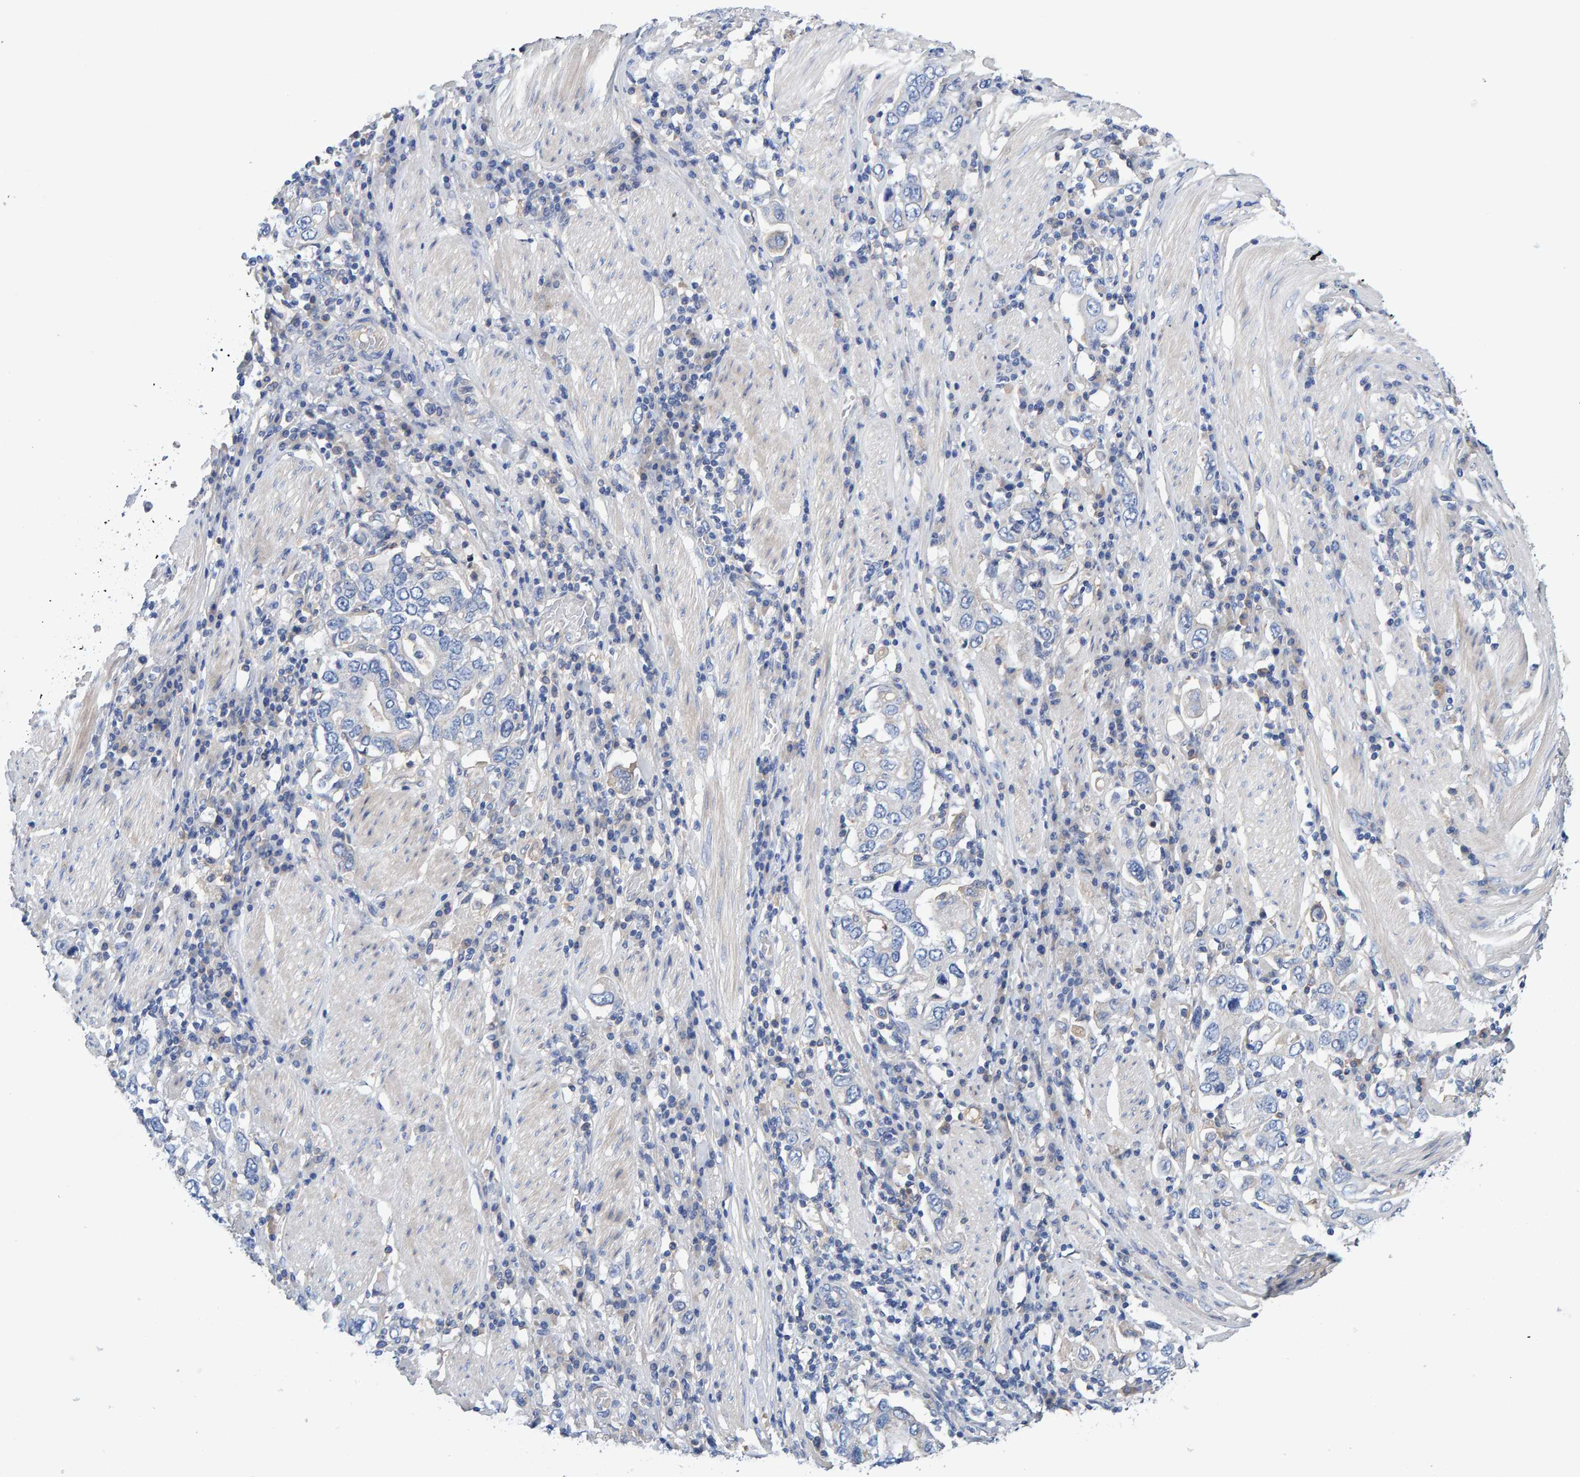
{"staining": {"intensity": "negative", "quantity": "none", "location": "none"}, "tissue": "stomach cancer", "cell_type": "Tumor cells", "image_type": "cancer", "snomed": [{"axis": "morphology", "description": "Adenocarcinoma, NOS"}, {"axis": "topography", "description": "Stomach, upper"}], "caption": "Tumor cells show no significant expression in stomach cancer (adenocarcinoma).", "gene": "EFR3A", "patient": {"sex": "male", "age": 62}}